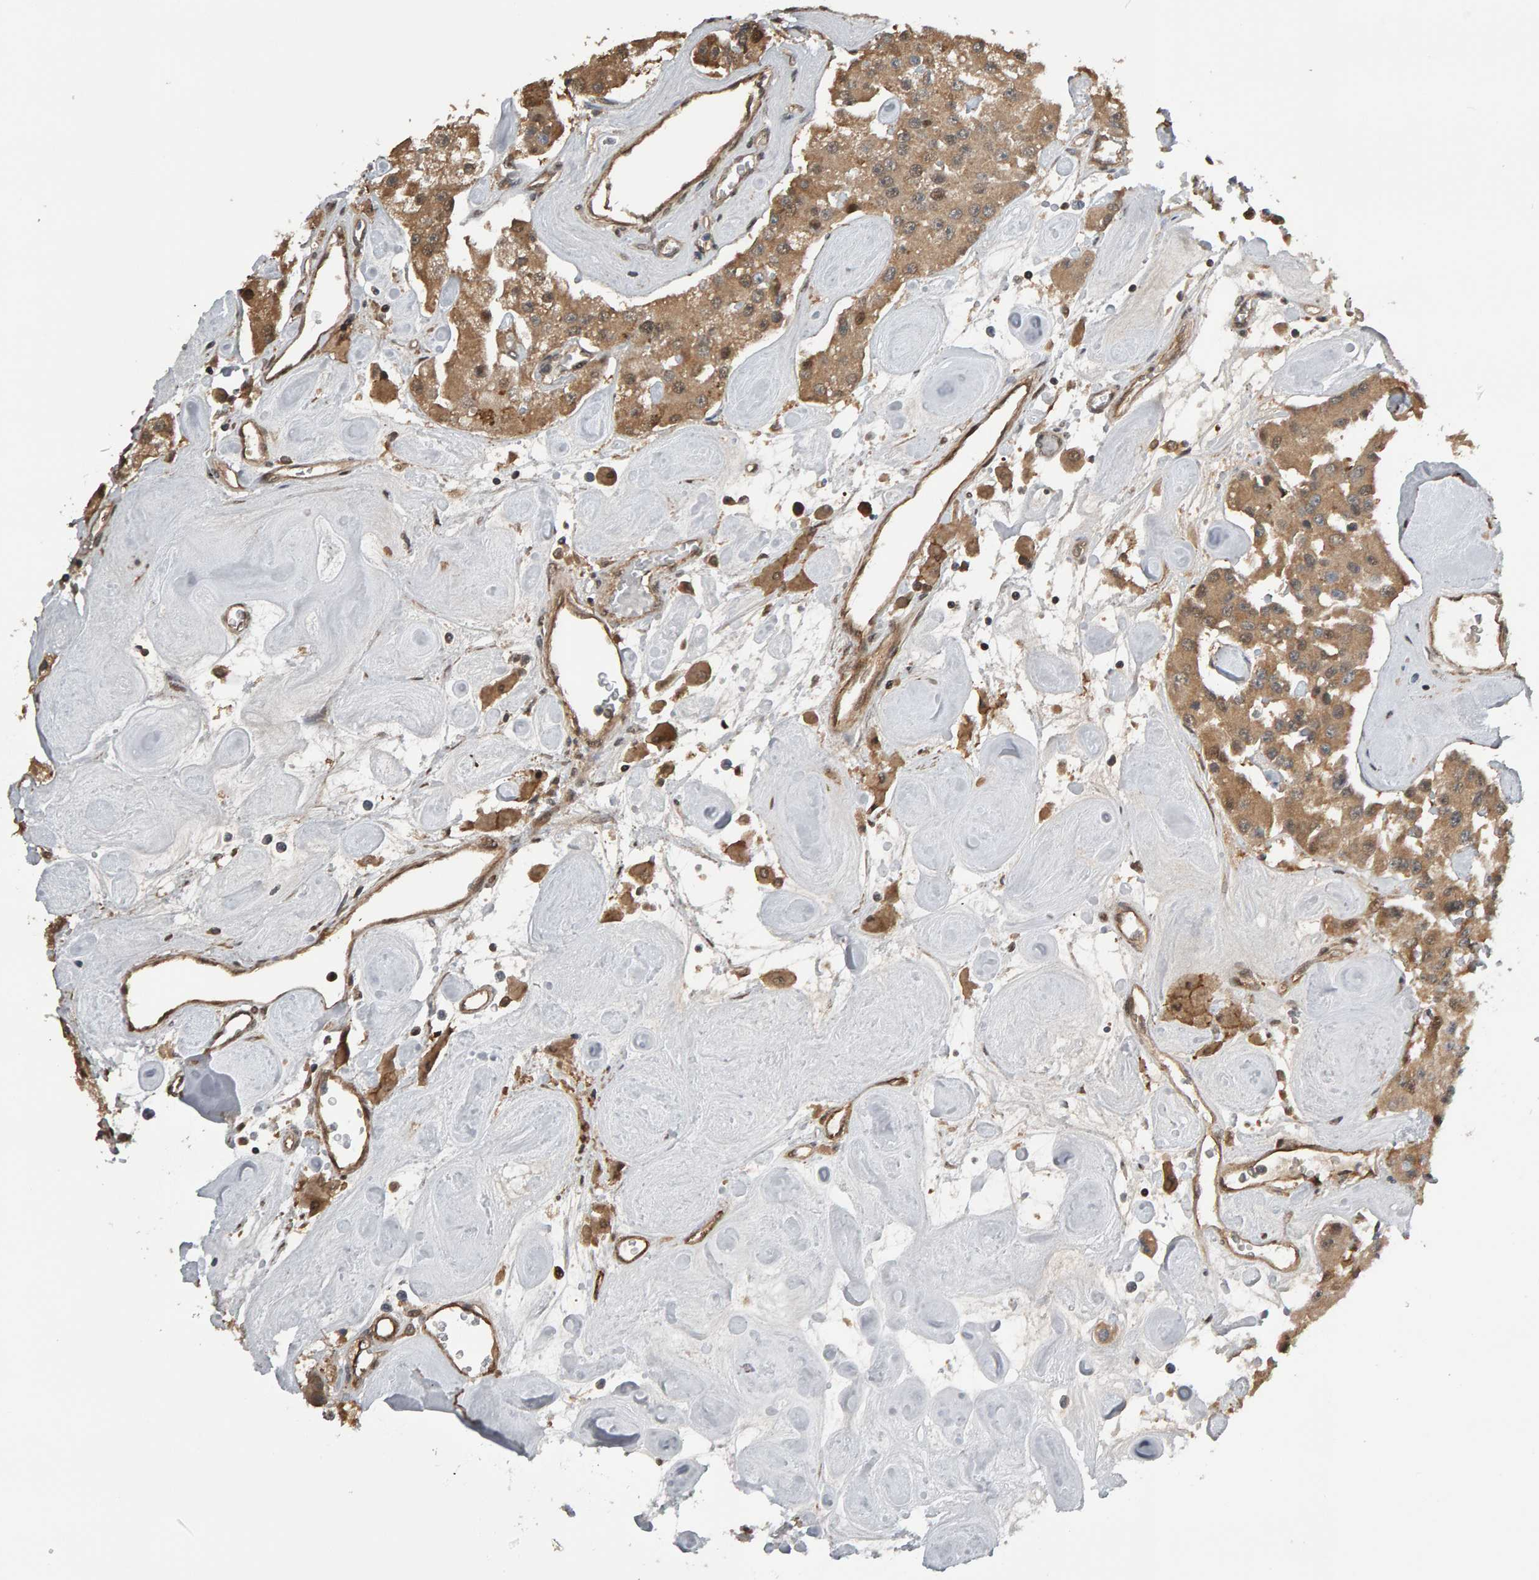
{"staining": {"intensity": "moderate", "quantity": ">75%", "location": "cytoplasmic/membranous"}, "tissue": "carcinoid", "cell_type": "Tumor cells", "image_type": "cancer", "snomed": [{"axis": "morphology", "description": "Carcinoid, malignant, NOS"}, {"axis": "topography", "description": "Pancreas"}], "caption": "Immunohistochemical staining of human carcinoid (malignant) reveals moderate cytoplasmic/membranous protein staining in about >75% of tumor cells.", "gene": "COASY", "patient": {"sex": "male", "age": 41}}